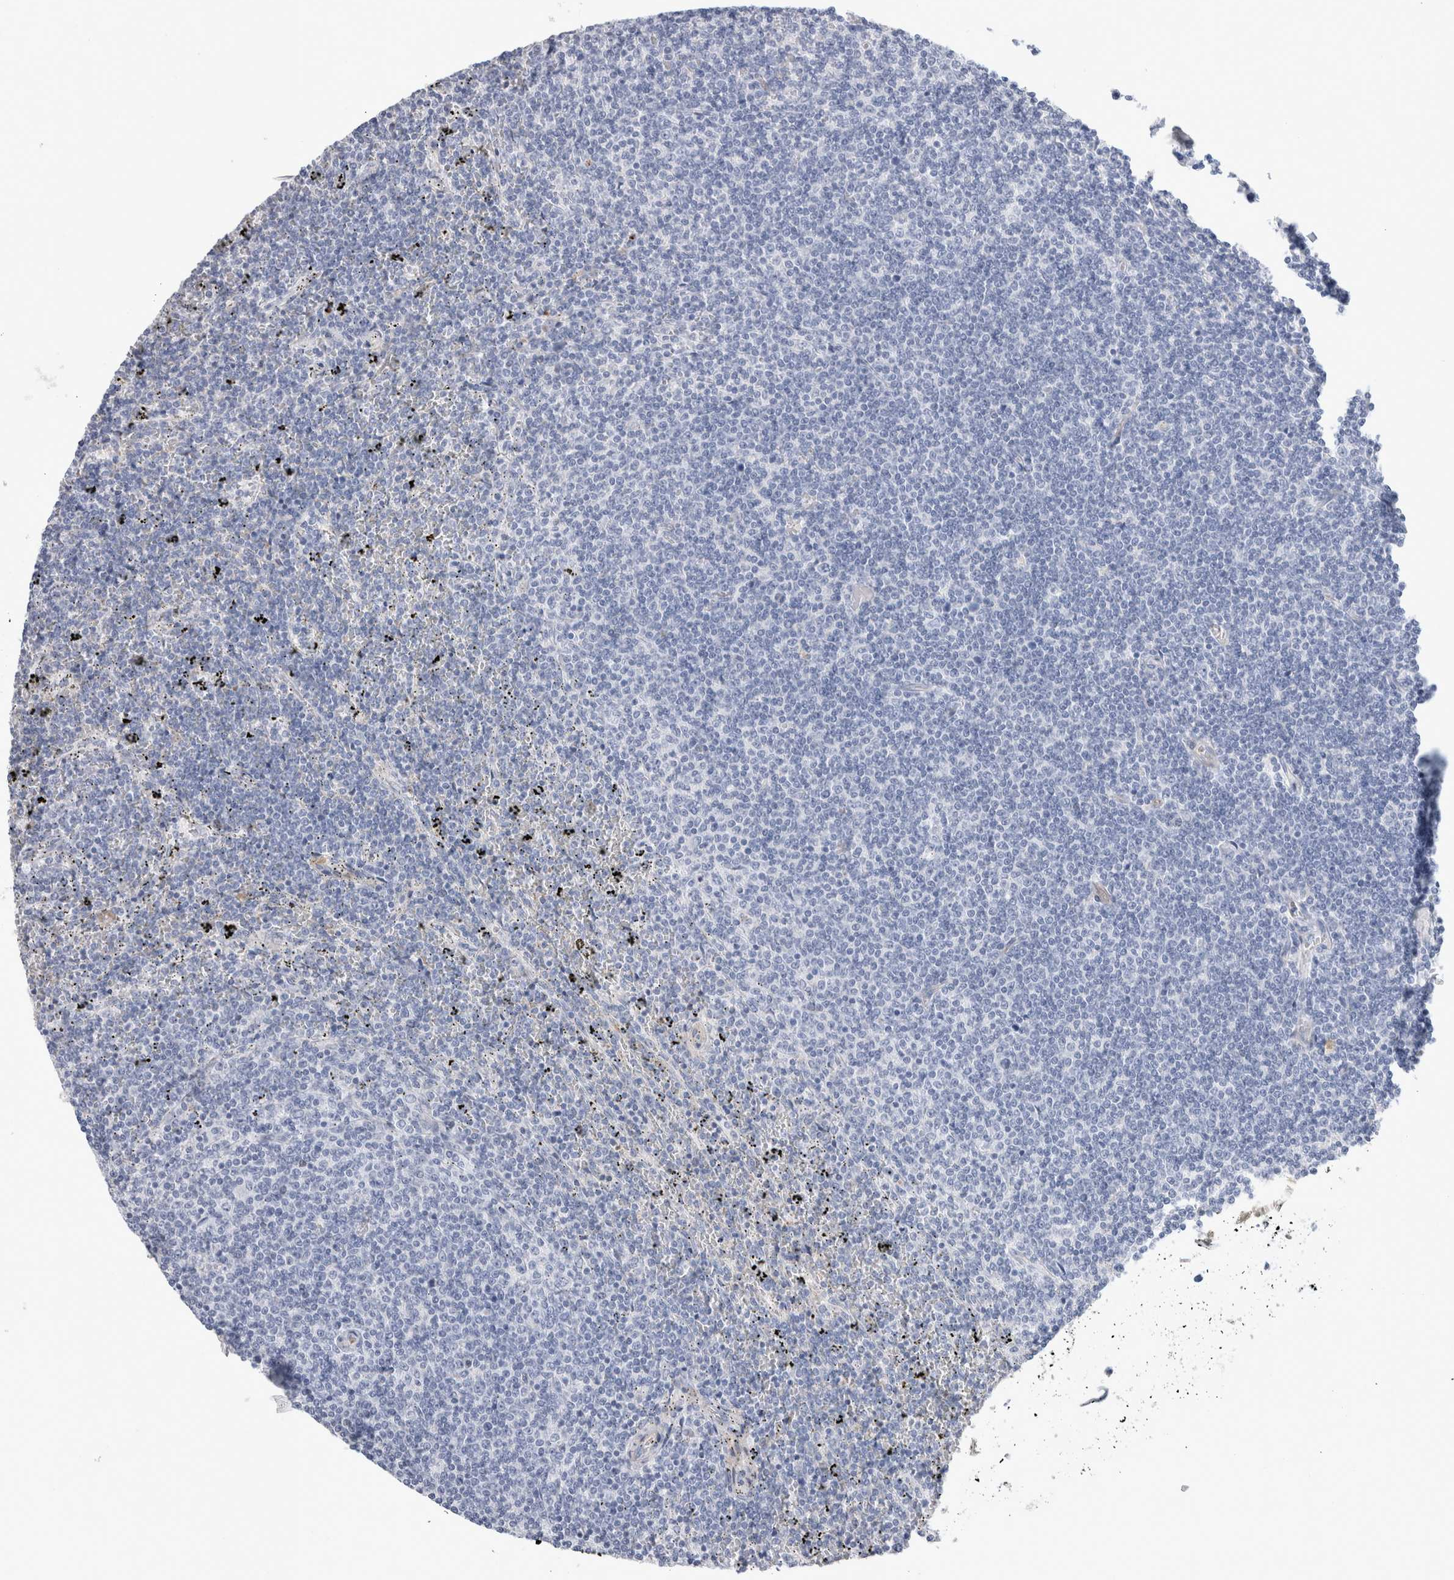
{"staining": {"intensity": "negative", "quantity": "none", "location": "none"}, "tissue": "lymphoma", "cell_type": "Tumor cells", "image_type": "cancer", "snomed": [{"axis": "morphology", "description": "Malignant lymphoma, non-Hodgkin's type, Low grade"}, {"axis": "topography", "description": "Spleen"}], "caption": "Tumor cells are negative for brown protein staining in malignant lymphoma, non-Hodgkin's type (low-grade).", "gene": "ECHDC2", "patient": {"sex": "female", "age": 50}}